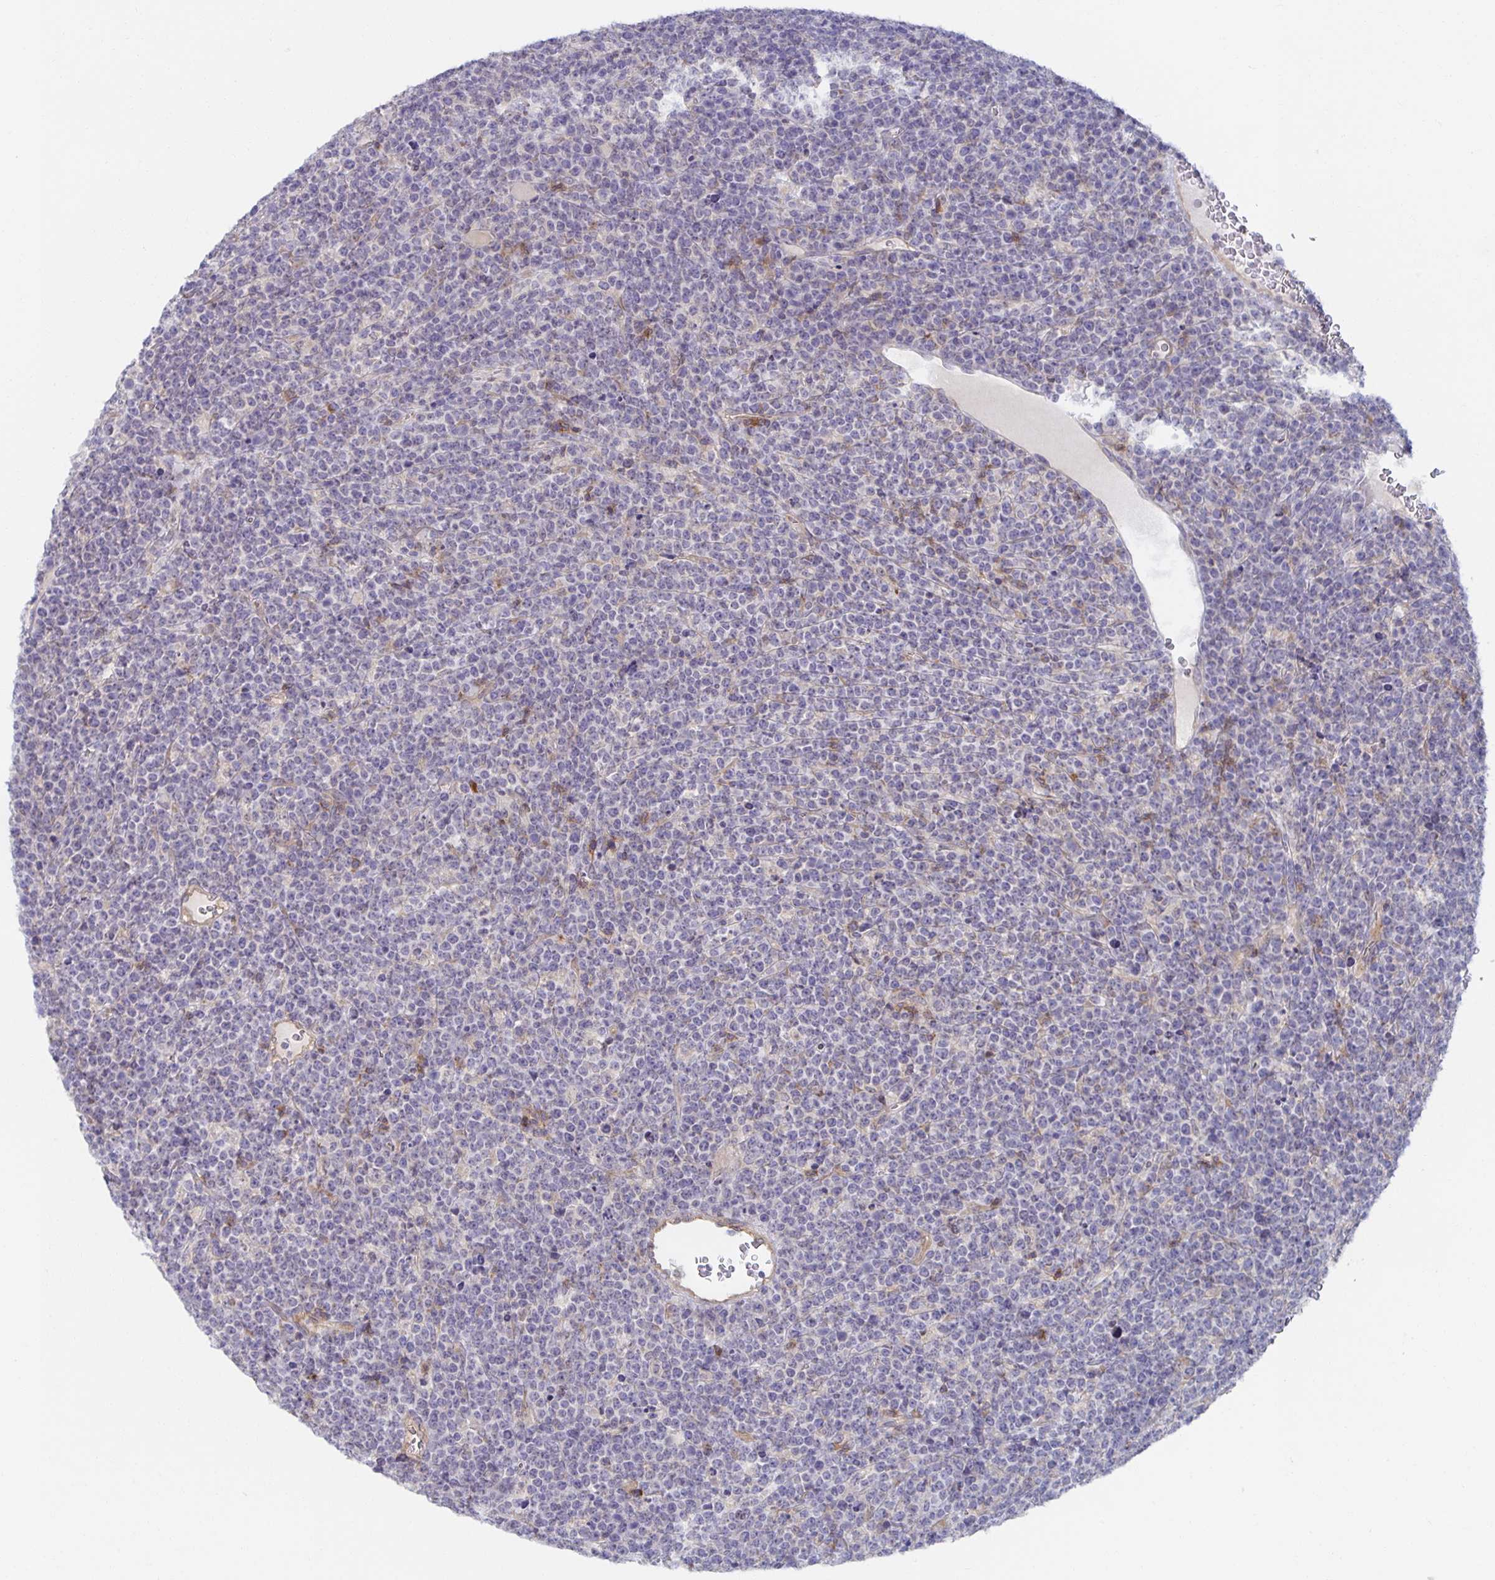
{"staining": {"intensity": "negative", "quantity": "none", "location": "none"}, "tissue": "lymphoma", "cell_type": "Tumor cells", "image_type": "cancer", "snomed": [{"axis": "morphology", "description": "Malignant lymphoma, non-Hodgkin's type, High grade"}, {"axis": "topography", "description": "Ovary"}], "caption": "Tumor cells are negative for protein expression in human lymphoma.", "gene": "BAD", "patient": {"sex": "female", "age": 56}}